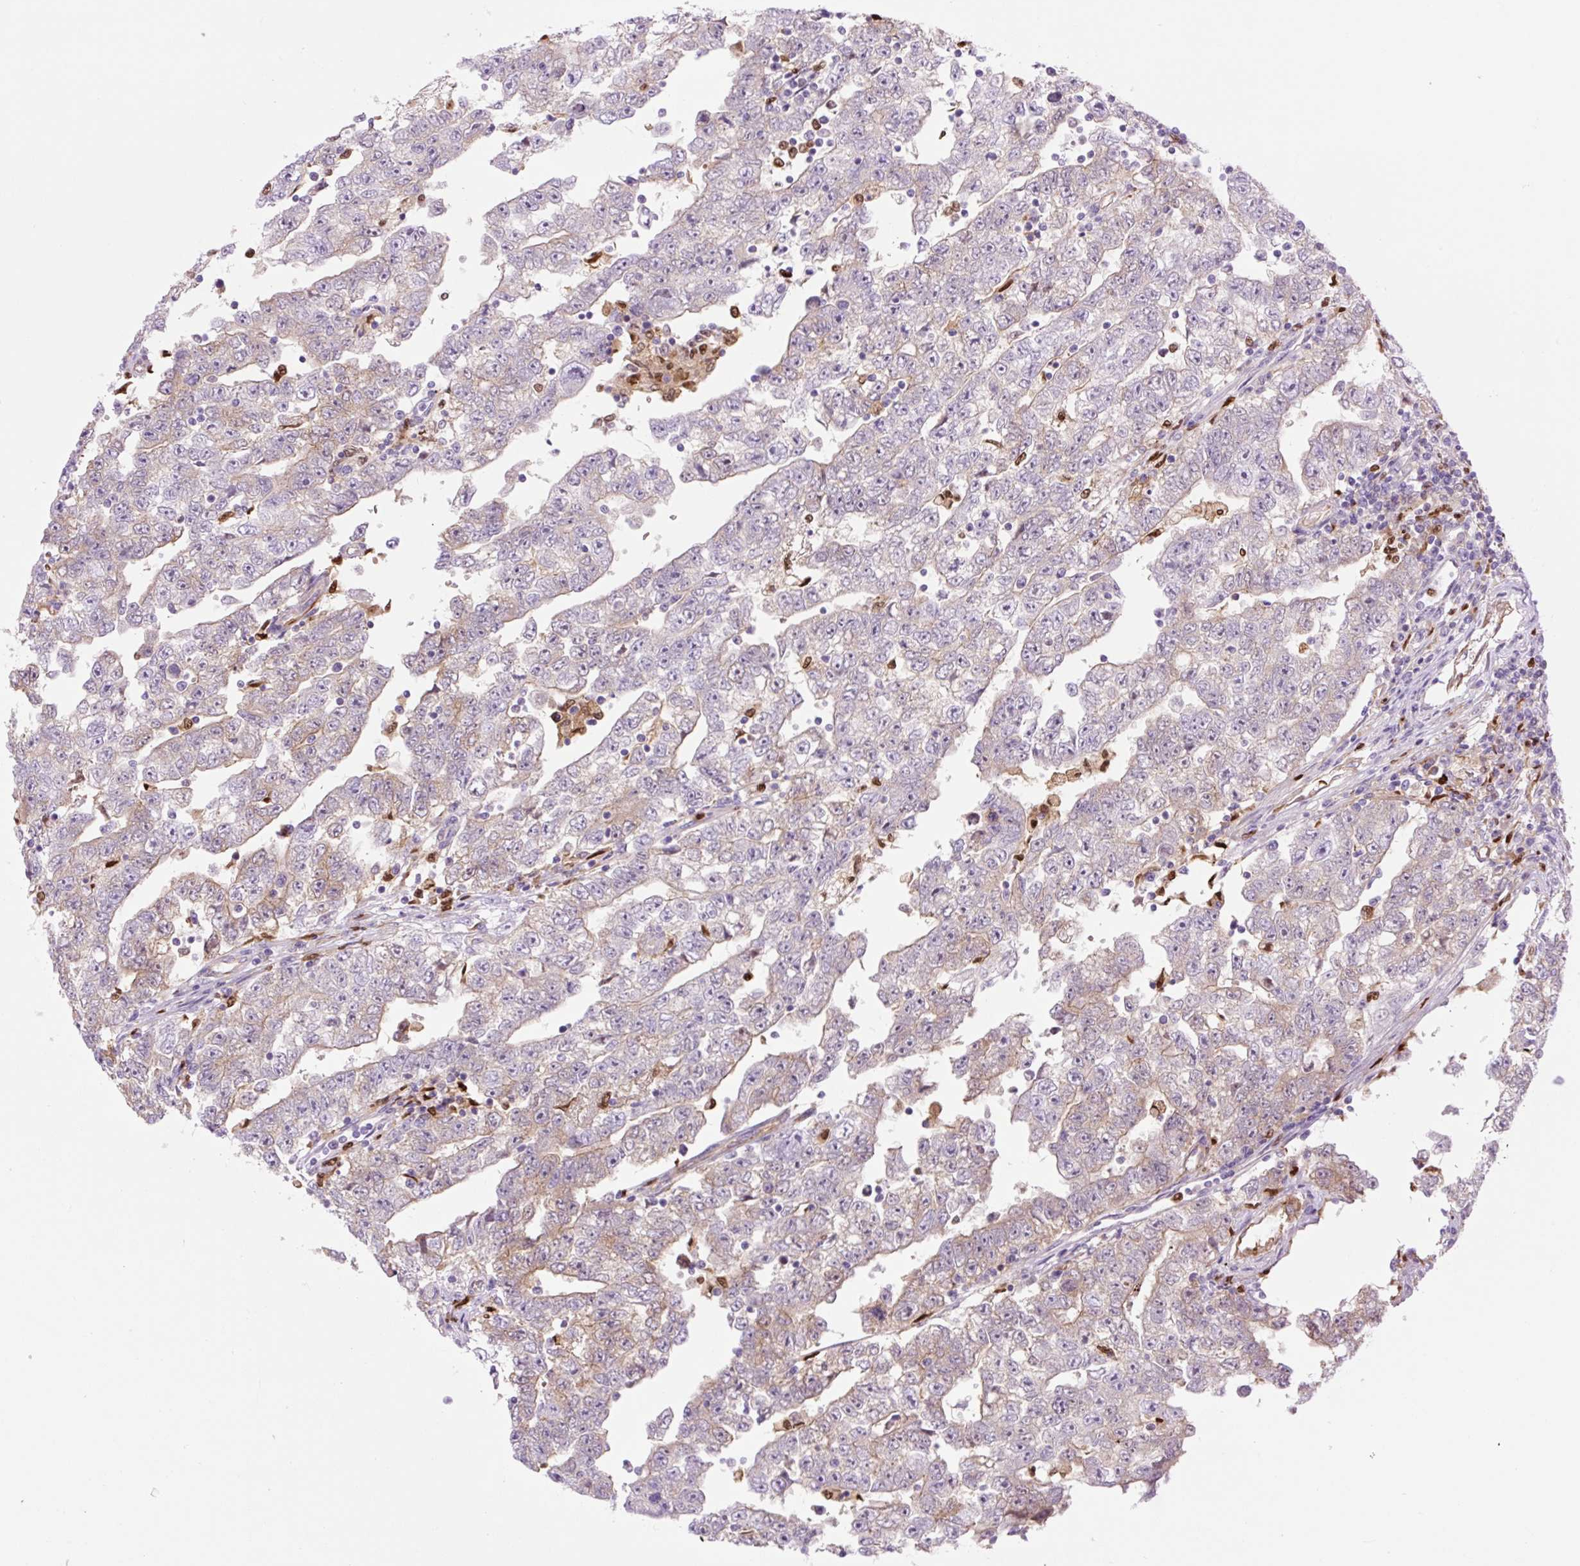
{"staining": {"intensity": "weak", "quantity": "<25%", "location": "cytoplasmic/membranous"}, "tissue": "testis cancer", "cell_type": "Tumor cells", "image_type": "cancer", "snomed": [{"axis": "morphology", "description": "Carcinoma, Embryonal, NOS"}, {"axis": "topography", "description": "Testis"}], "caption": "The immunohistochemistry (IHC) image has no significant staining in tumor cells of testis cancer (embryonal carcinoma) tissue. (Stains: DAB (3,3'-diaminobenzidine) IHC with hematoxylin counter stain, Microscopy: brightfield microscopy at high magnification).", "gene": "SPI1", "patient": {"sex": "male", "age": 25}}